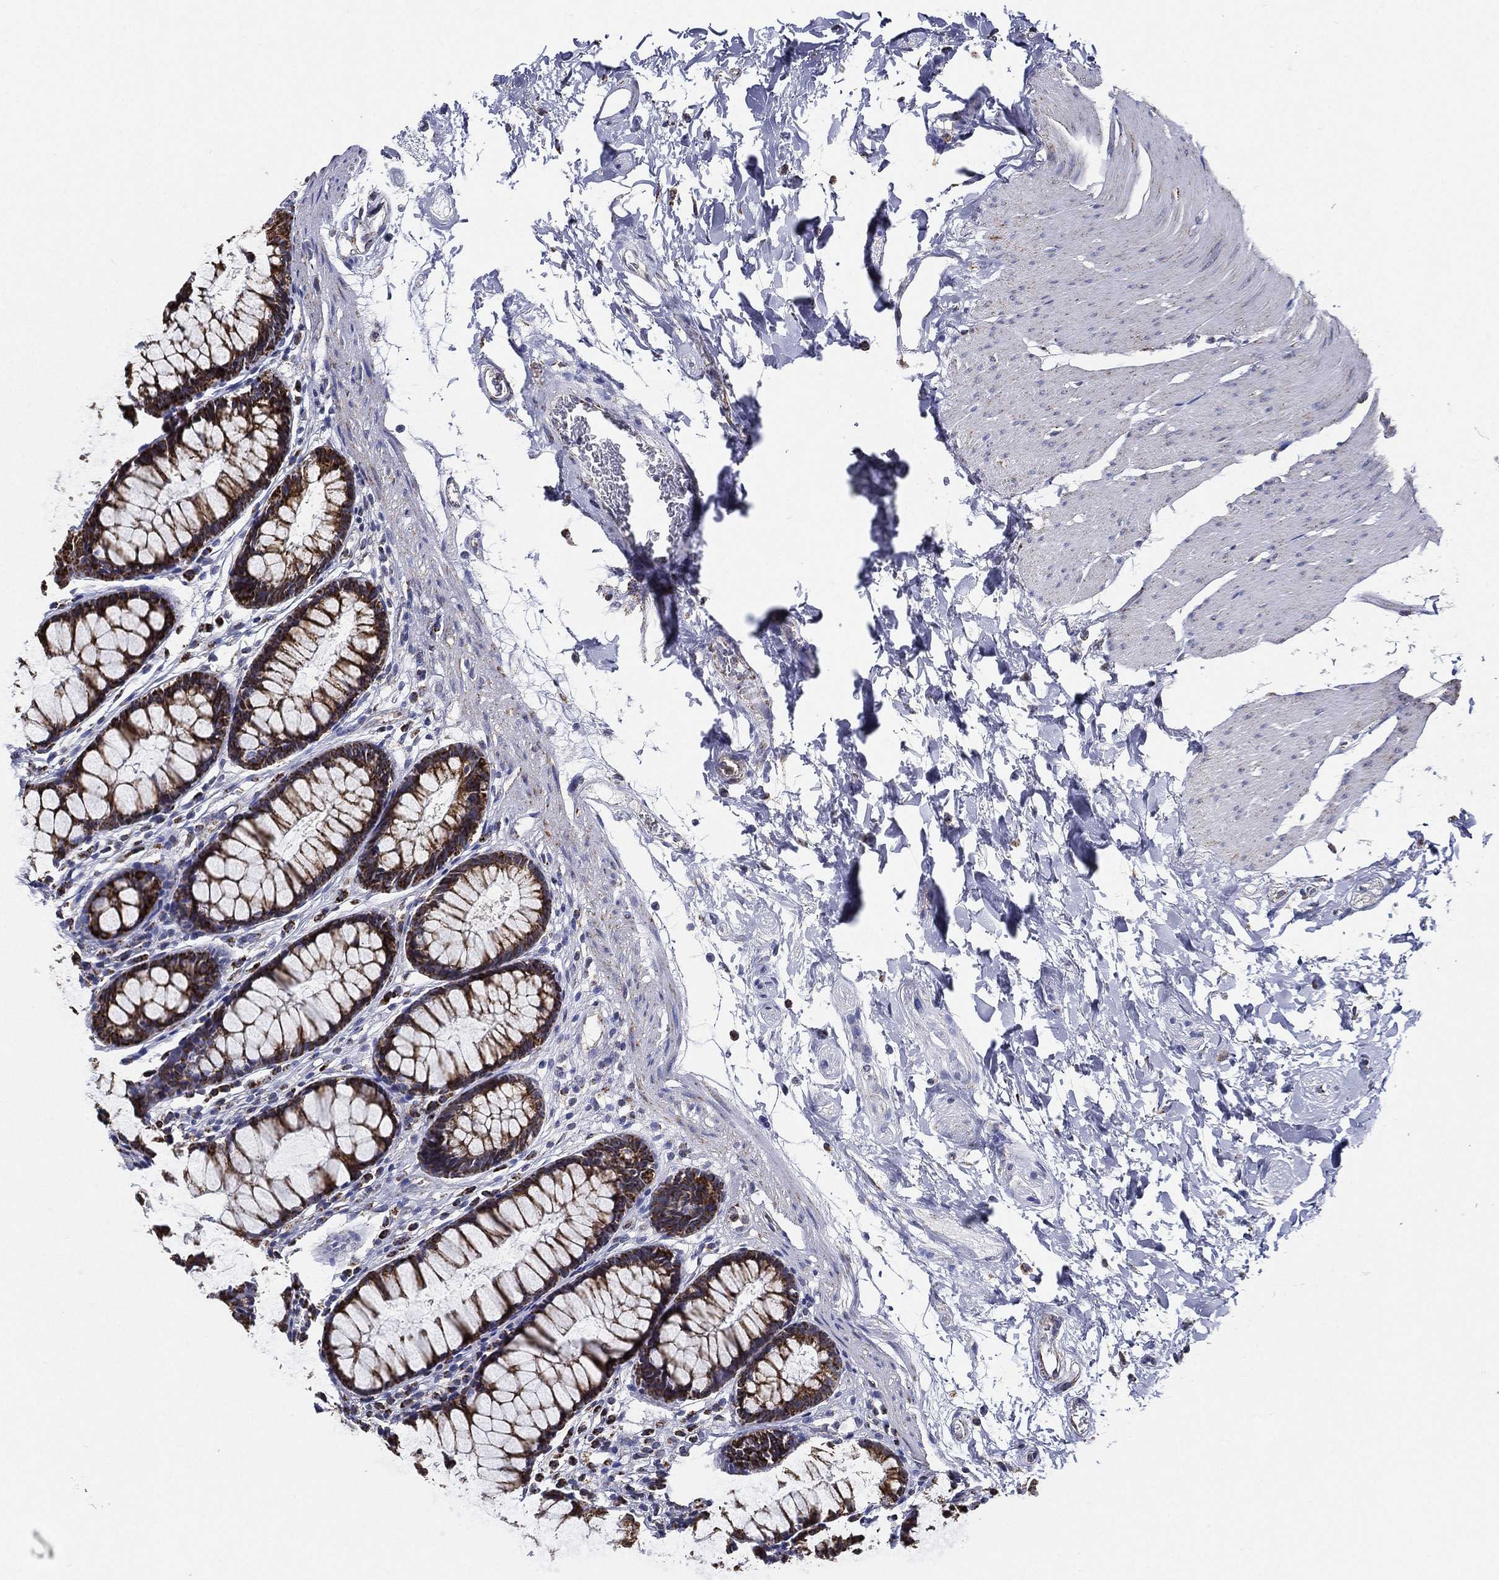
{"staining": {"intensity": "strong", "quantity": ">75%", "location": "cytoplasmic/membranous"}, "tissue": "rectum", "cell_type": "Glandular cells", "image_type": "normal", "snomed": [{"axis": "morphology", "description": "Normal tissue, NOS"}, {"axis": "topography", "description": "Rectum"}], "caption": "Approximately >75% of glandular cells in benign rectum show strong cytoplasmic/membranous protein staining as visualized by brown immunohistochemical staining.", "gene": "NDUFAB1", "patient": {"sex": "male", "age": 72}}